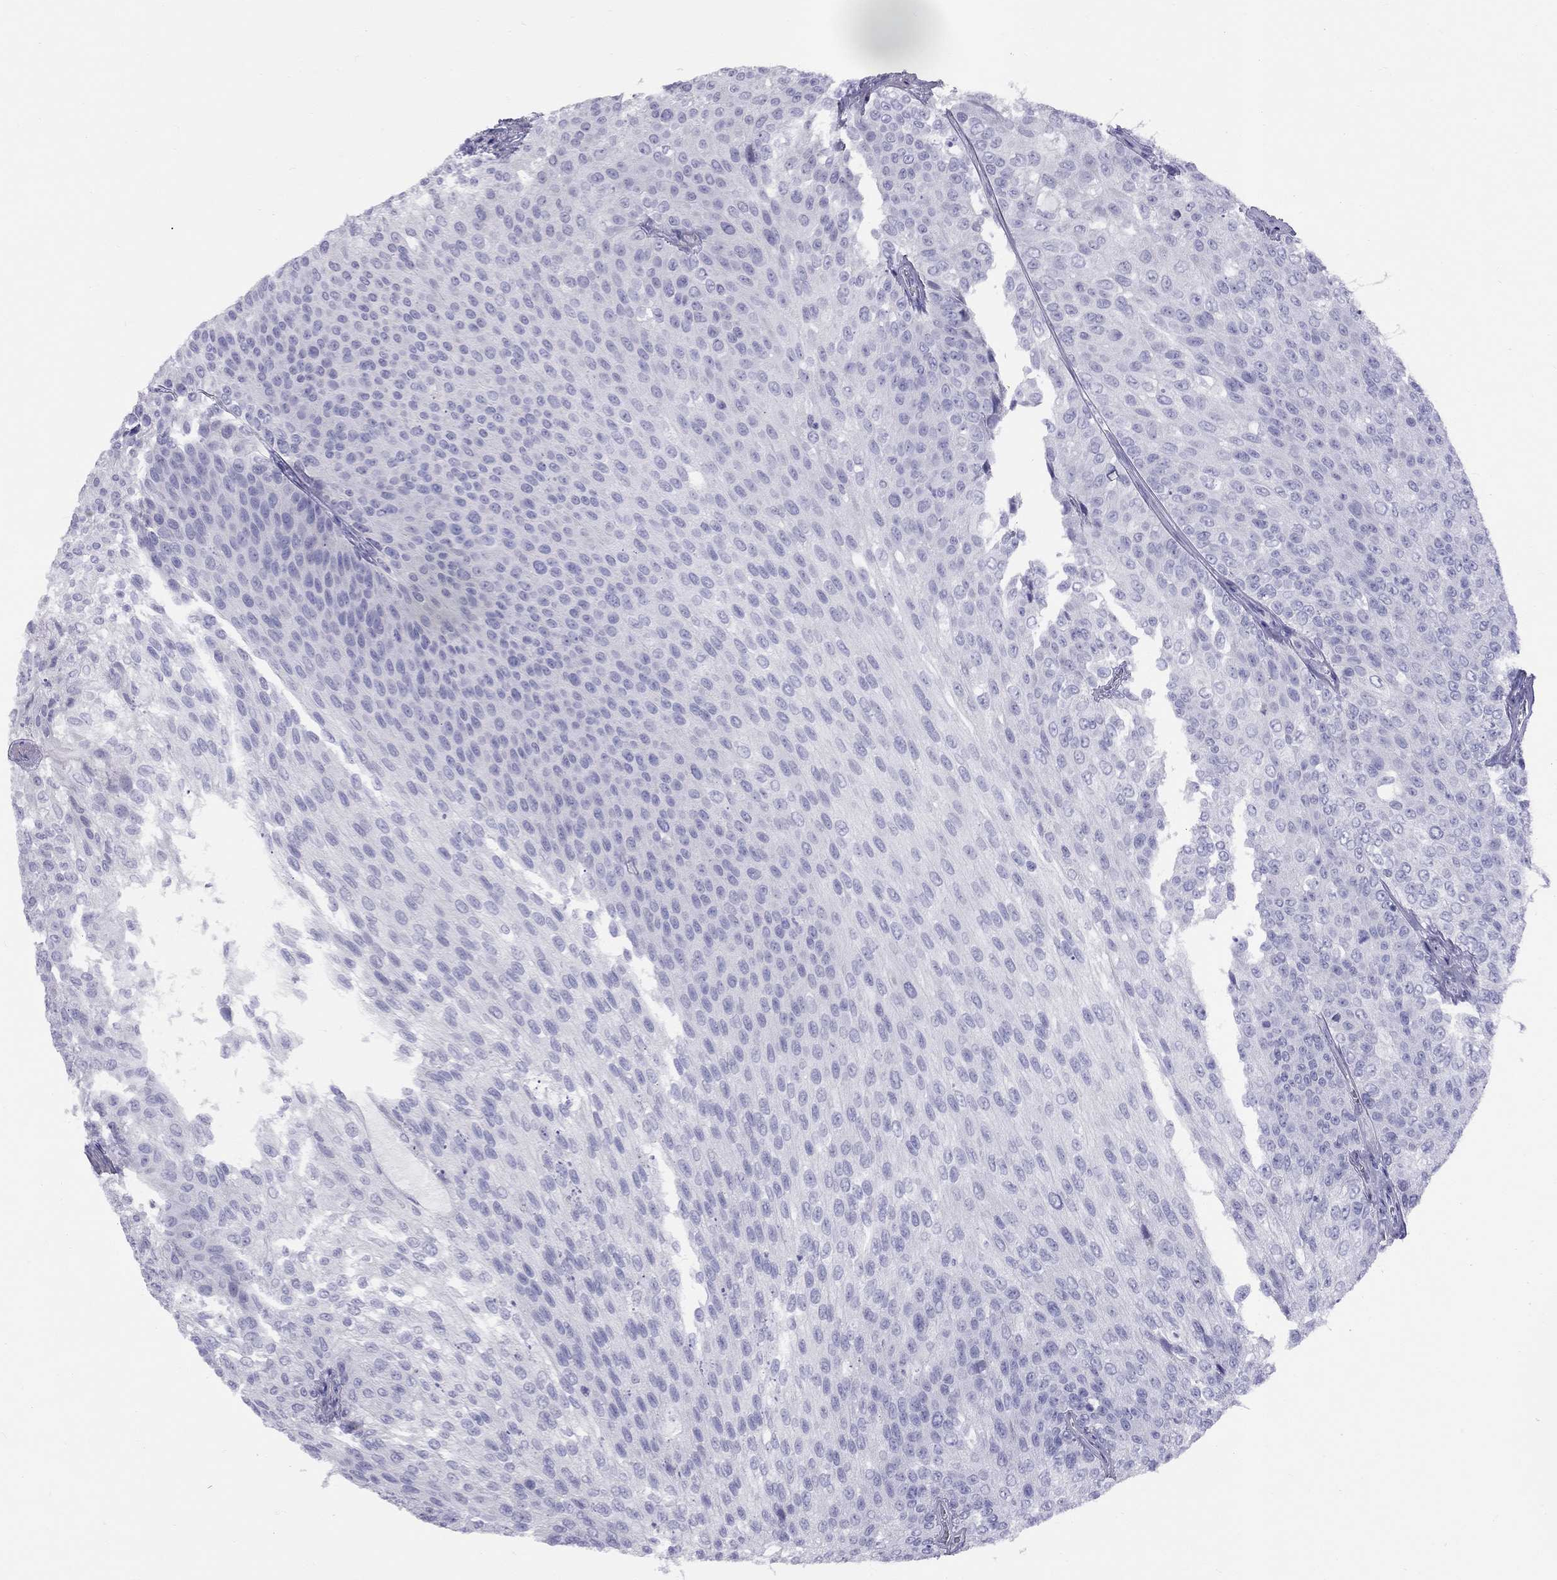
{"staining": {"intensity": "negative", "quantity": "none", "location": "none"}, "tissue": "urothelial cancer", "cell_type": "Tumor cells", "image_type": "cancer", "snomed": [{"axis": "morphology", "description": "Urothelial carcinoma, Low grade"}, {"axis": "topography", "description": "Ureter, NOS"}, {"axis": "topography", "description": "Urinary bladder"}], "caption": "Tumor cells show no significant staining in urothelial cancer.", "gene": "FSCN3", "patient": {"sex": "male", "age": 78}}